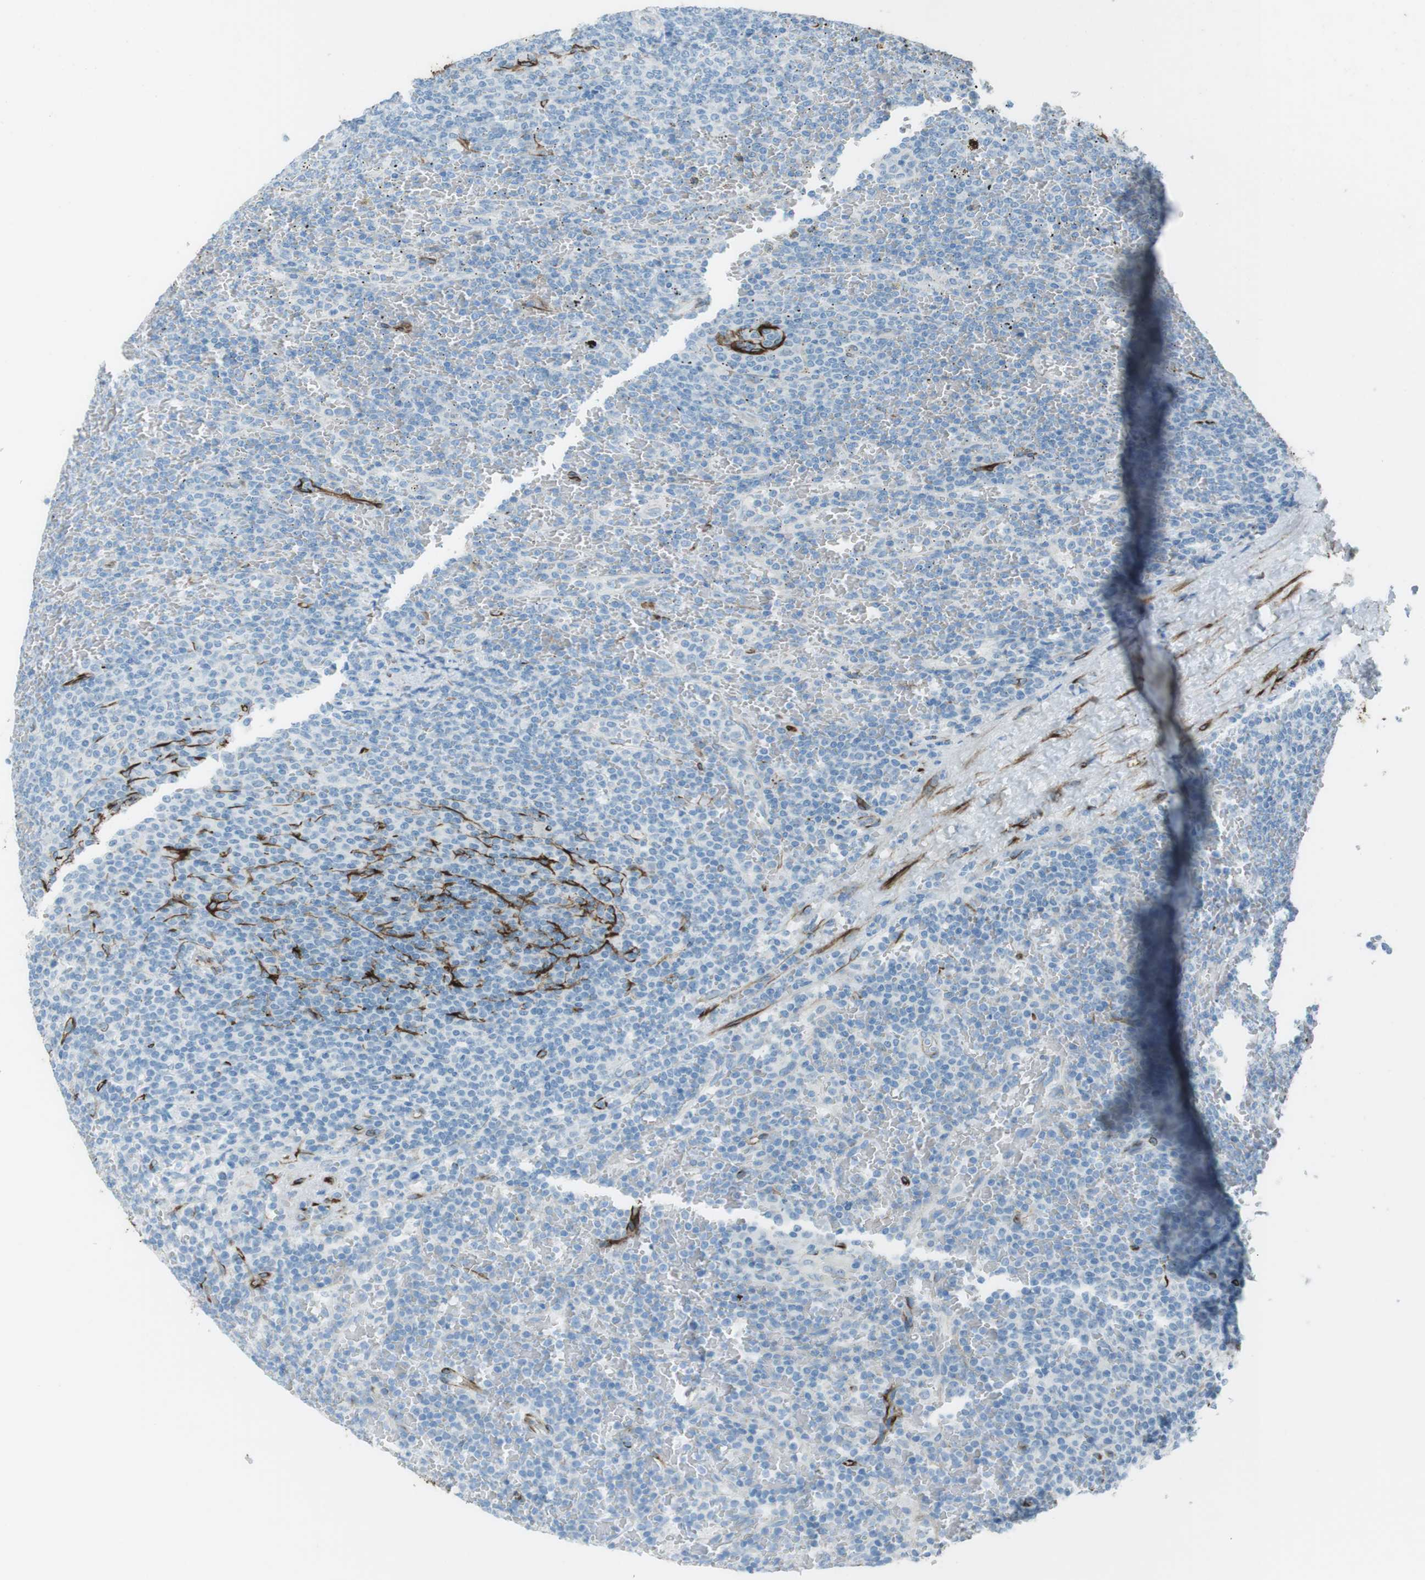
{"staining": {"intensity": "negative", "quantity": "none", "location": "none"}, "tissue": "lymphoma", "cell_type": "Tumor cells", "image_type": "cancer", "snomed": [{"axis": "morphology", "description": "Malignant lymphoma, non-Hodgkin's type, Low grade"}, {"axis": "topography", "description": "Spleen"}], "caption": "Lymphoma was stained to show a protein in brown. There is no significant expression in tumor cells.", "gene": "TUBB2A", "patient": {"sex": "female", "age": 77}}